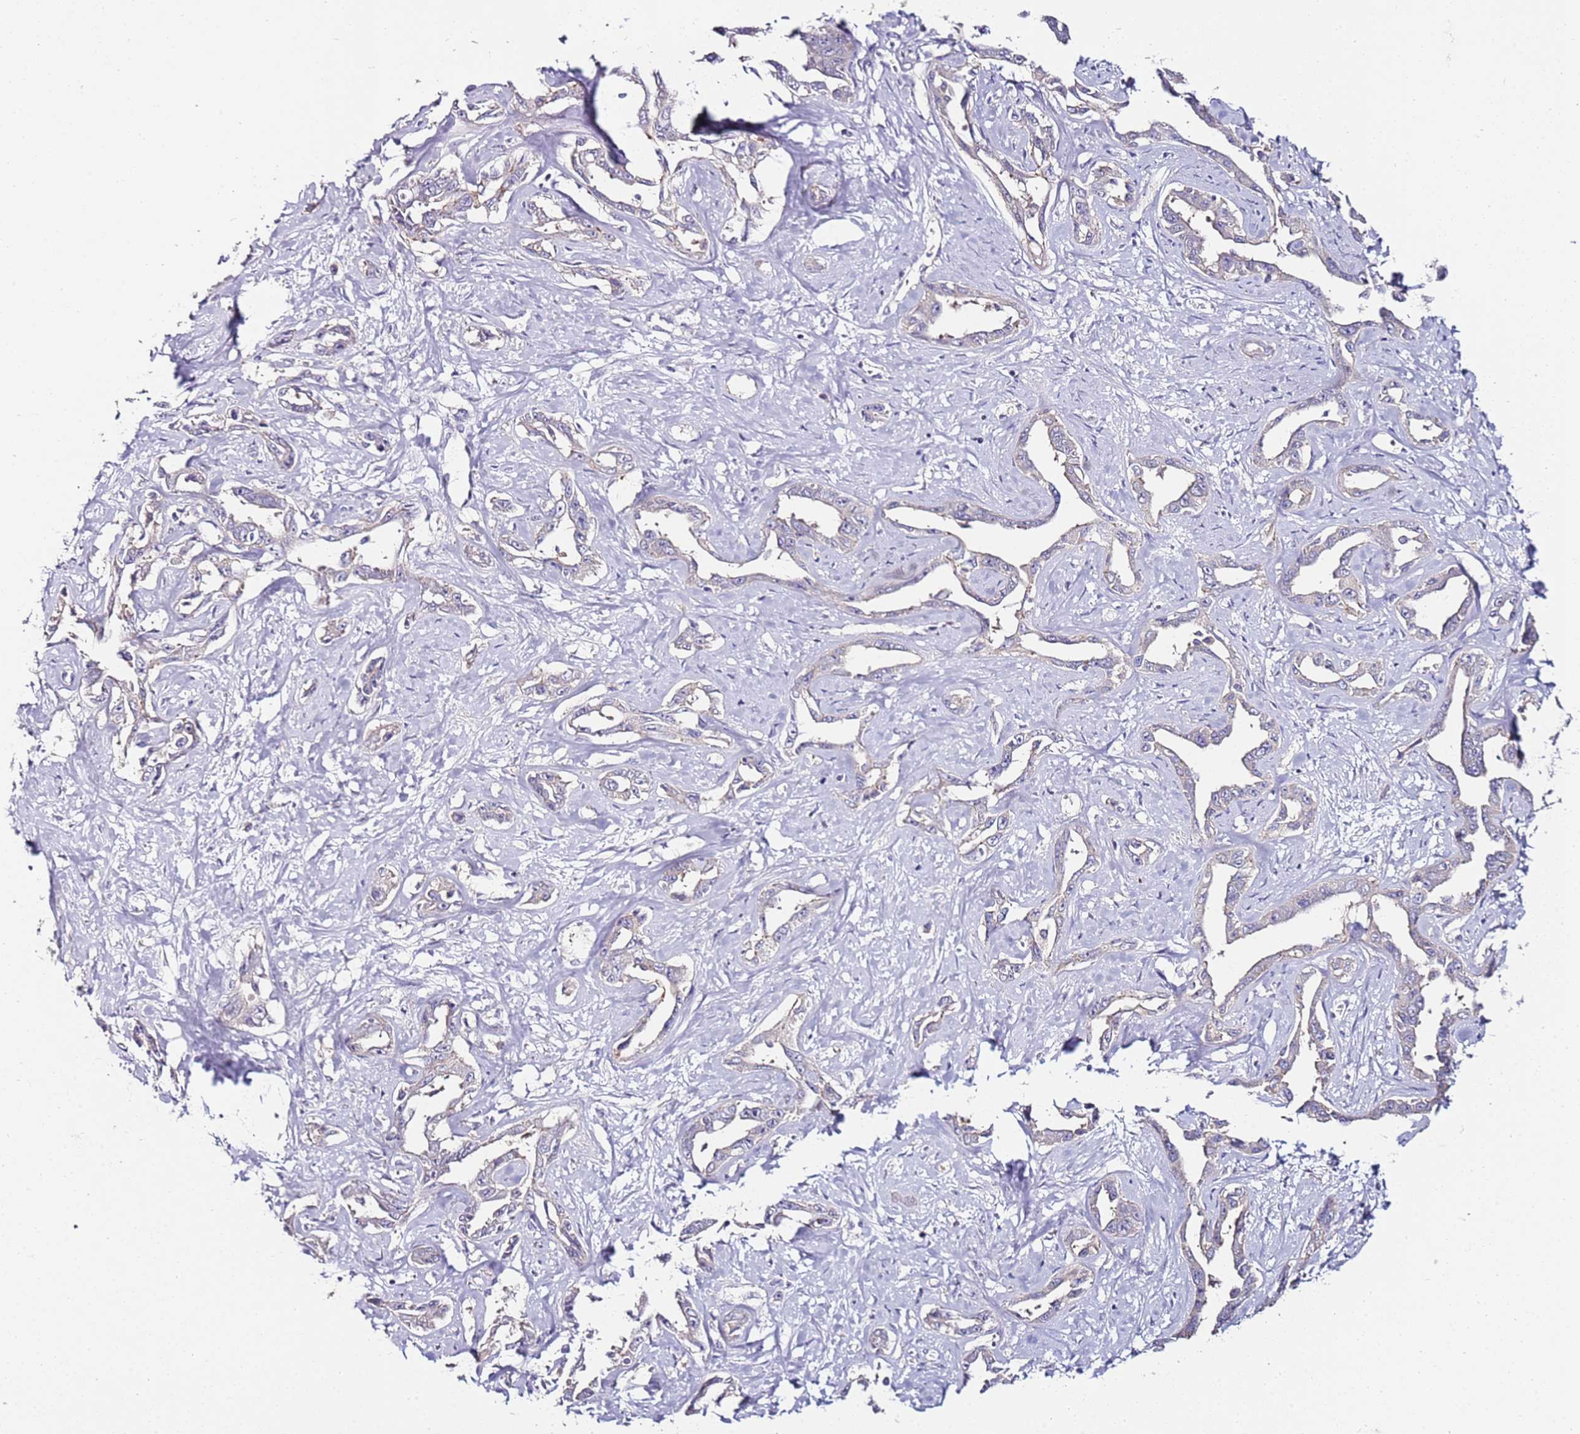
{"staining": {"intensity": "negative", "quantity": "none", "location": "none"}, "tissue": "liver cancer", "cell_type": "Tumor cells", "image_type": "cancer", "snomed": [{"axis": "morphology", "description": "Cholangiocarcinoma"}, {"axis": "topography", "description": "Liver"}], "caption": "The histopathology image shows no staining of tumor cells in cholangiocarcinoma (liver). The staining is performed using DAB (3,3'-diaminobenzidine) brown chromogen with nuclei counter-stained in using hematoxylin.", "gene": "SRRM5", "patient": {"sex": "male", "age": 59}}